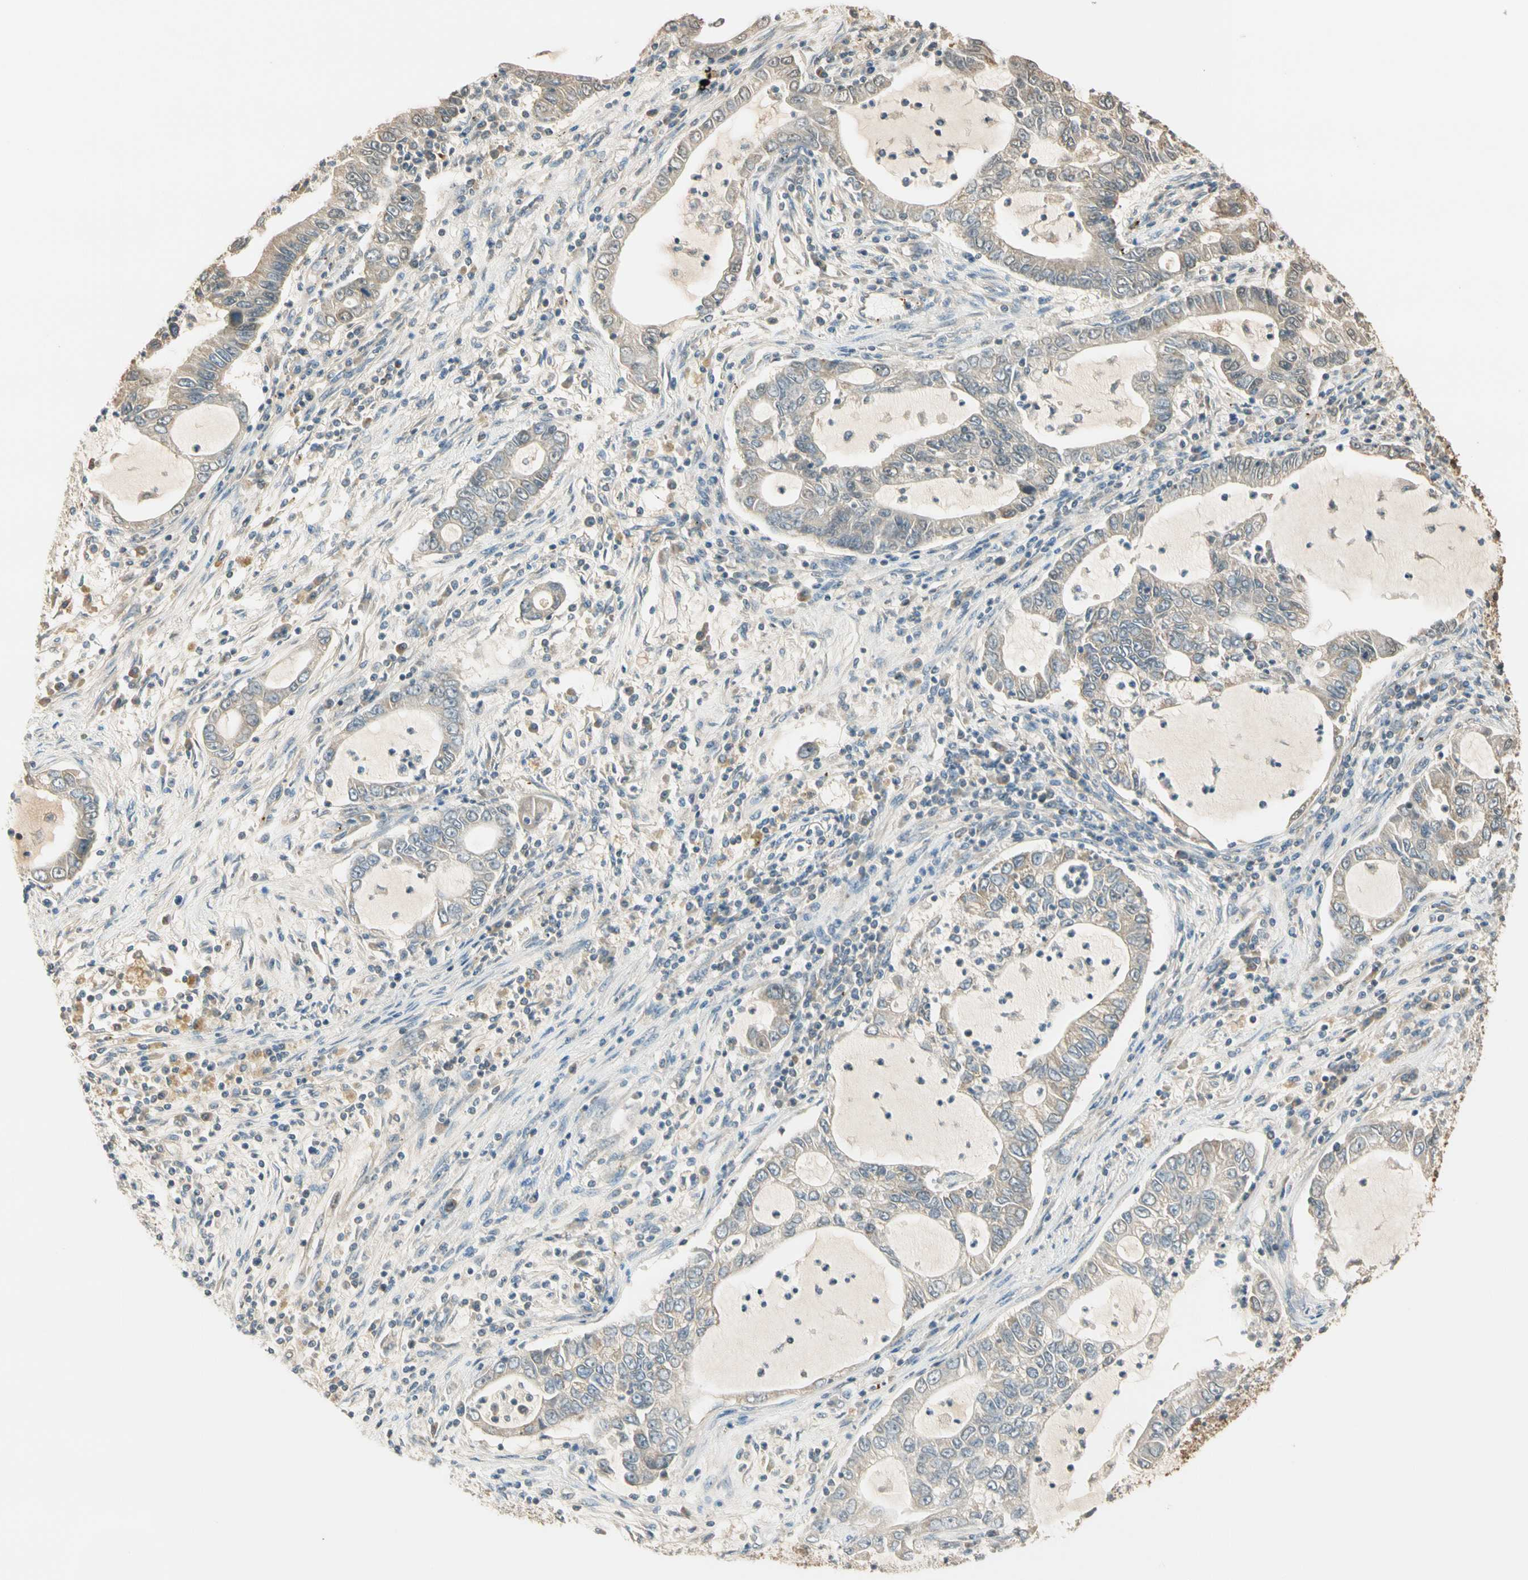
{"staining": {"intensity": "weak", "quantity": "25%-75%", "location": "cytoplasmic/membranous"}, "tissue": "lung cancer", "cell_type": "Tumor cells", "image_type": "cancer", "snomed": [{"axis": "morphology", "description": "Adenocarcinoma, NOS"}, {"axis": "topography", "description": "Lung"}], "caption": "Immunohistochemistry (IHC) histopathology image of neoplastic tissue: lung adenocarcinoma stained using IHC shows low levels of weak protein expression localized specifically in the cytoplasmic/membranous of tumor cells, appearing as a cytoplasmic/membranous brown color.", "gene": "RAD18", "patient": {"sex": "female", "age": 51}}